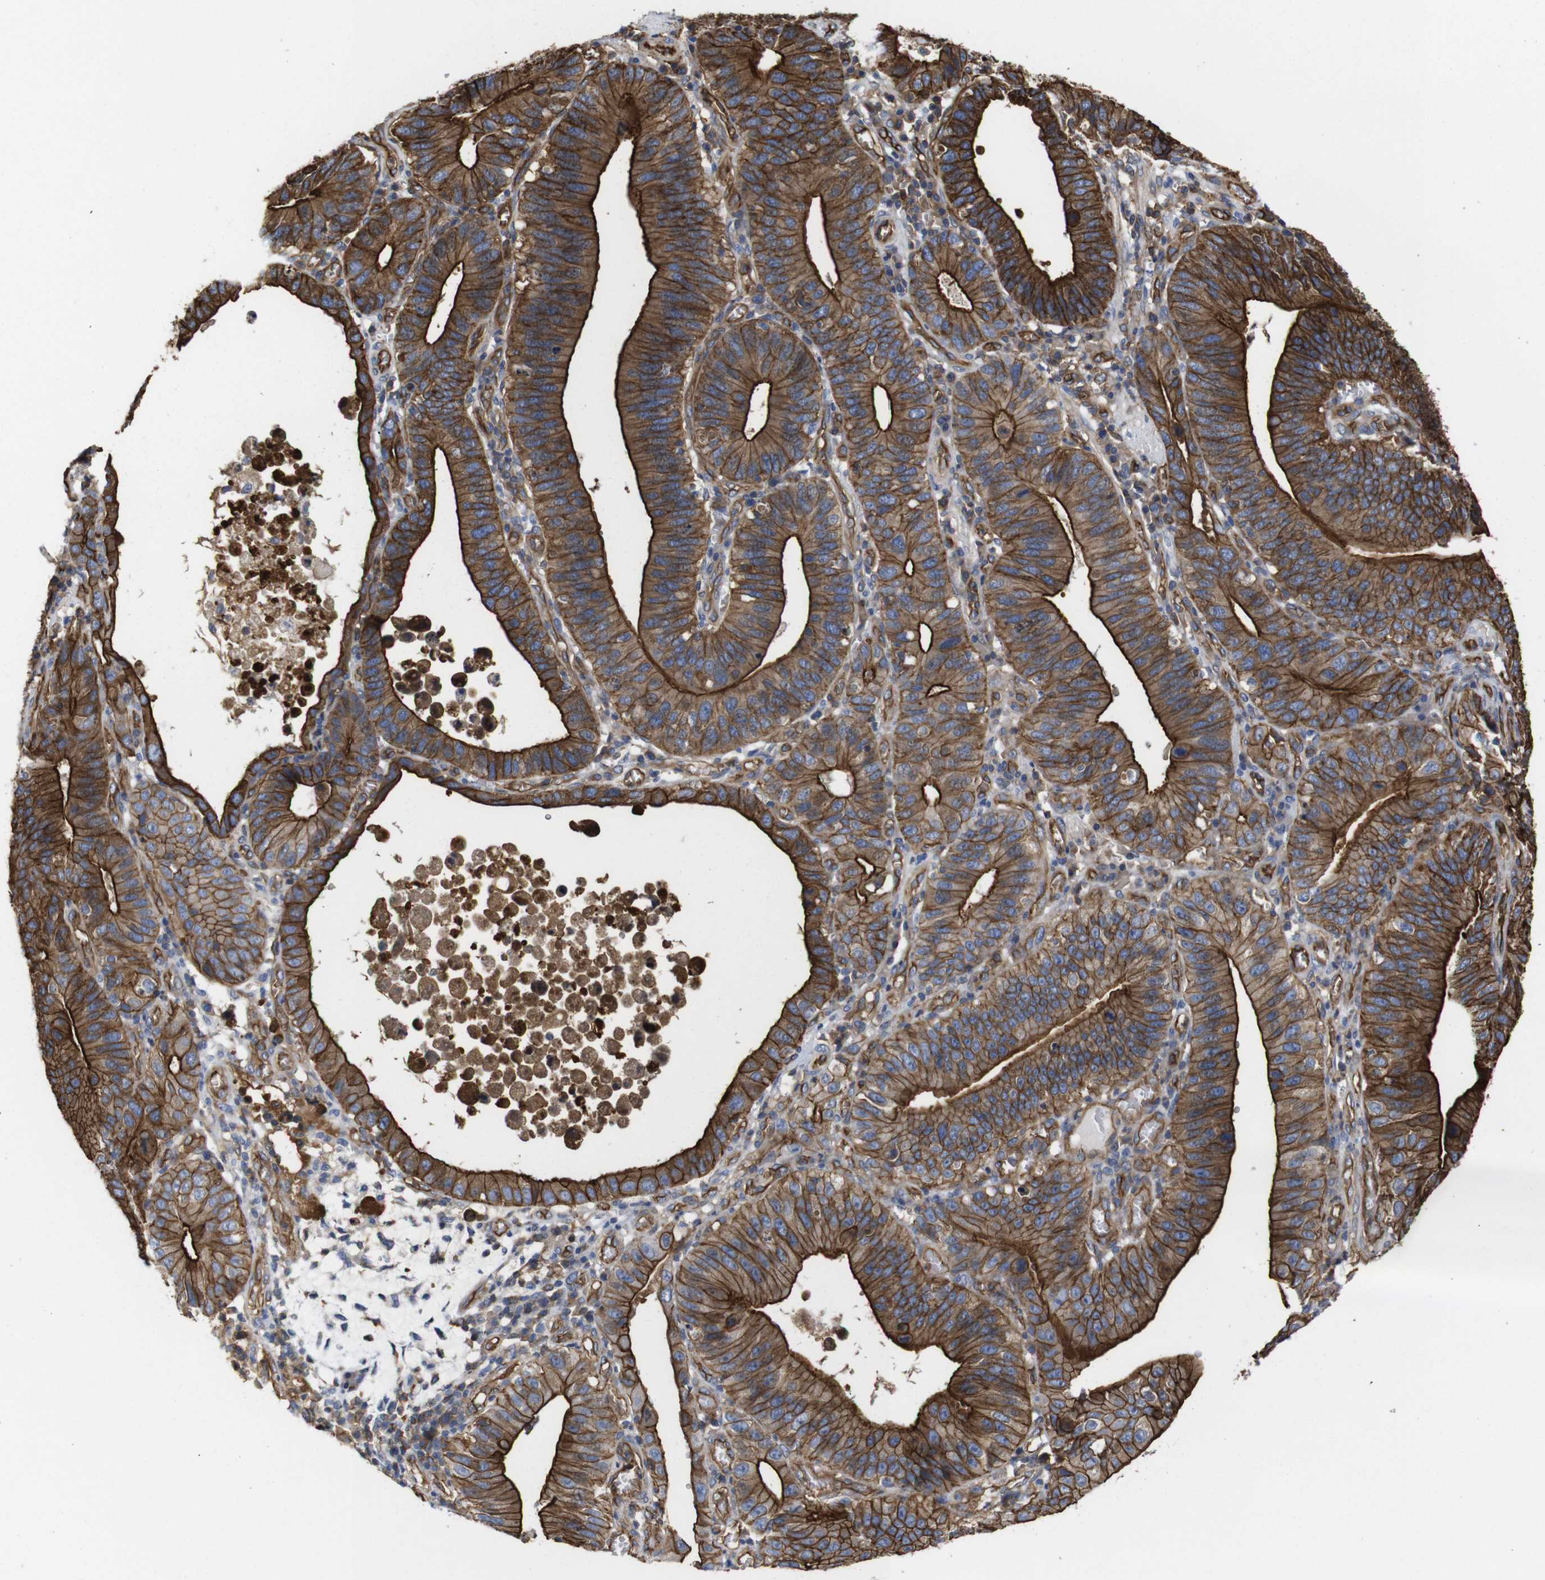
{"staining": {"intensity": "strong", "quantity": ">75%", "location": "cytoplasmic/membranous"}, "tissue": "stomach cancer", "cell_type": "Tumor cells", "image_type": "cancer", "snomed": [{"axis": "morphology", "description": "Adenocarcinoma, NOS"}, {"axis": "topography", "description": "Stomach"}, {"axis": "topography", "description": "Gastric cardia"}], "caption": "DAB (3,3'-diaminobenzidine) immunohistochemical staining of human adenocarcinoma (stomach) demonstrates strong cytoplasmic/membranous protein expression in approximately >75% of tumor cells.", "gene": "SPTBN1", "patient": {"sex": "male", "age": 59}}